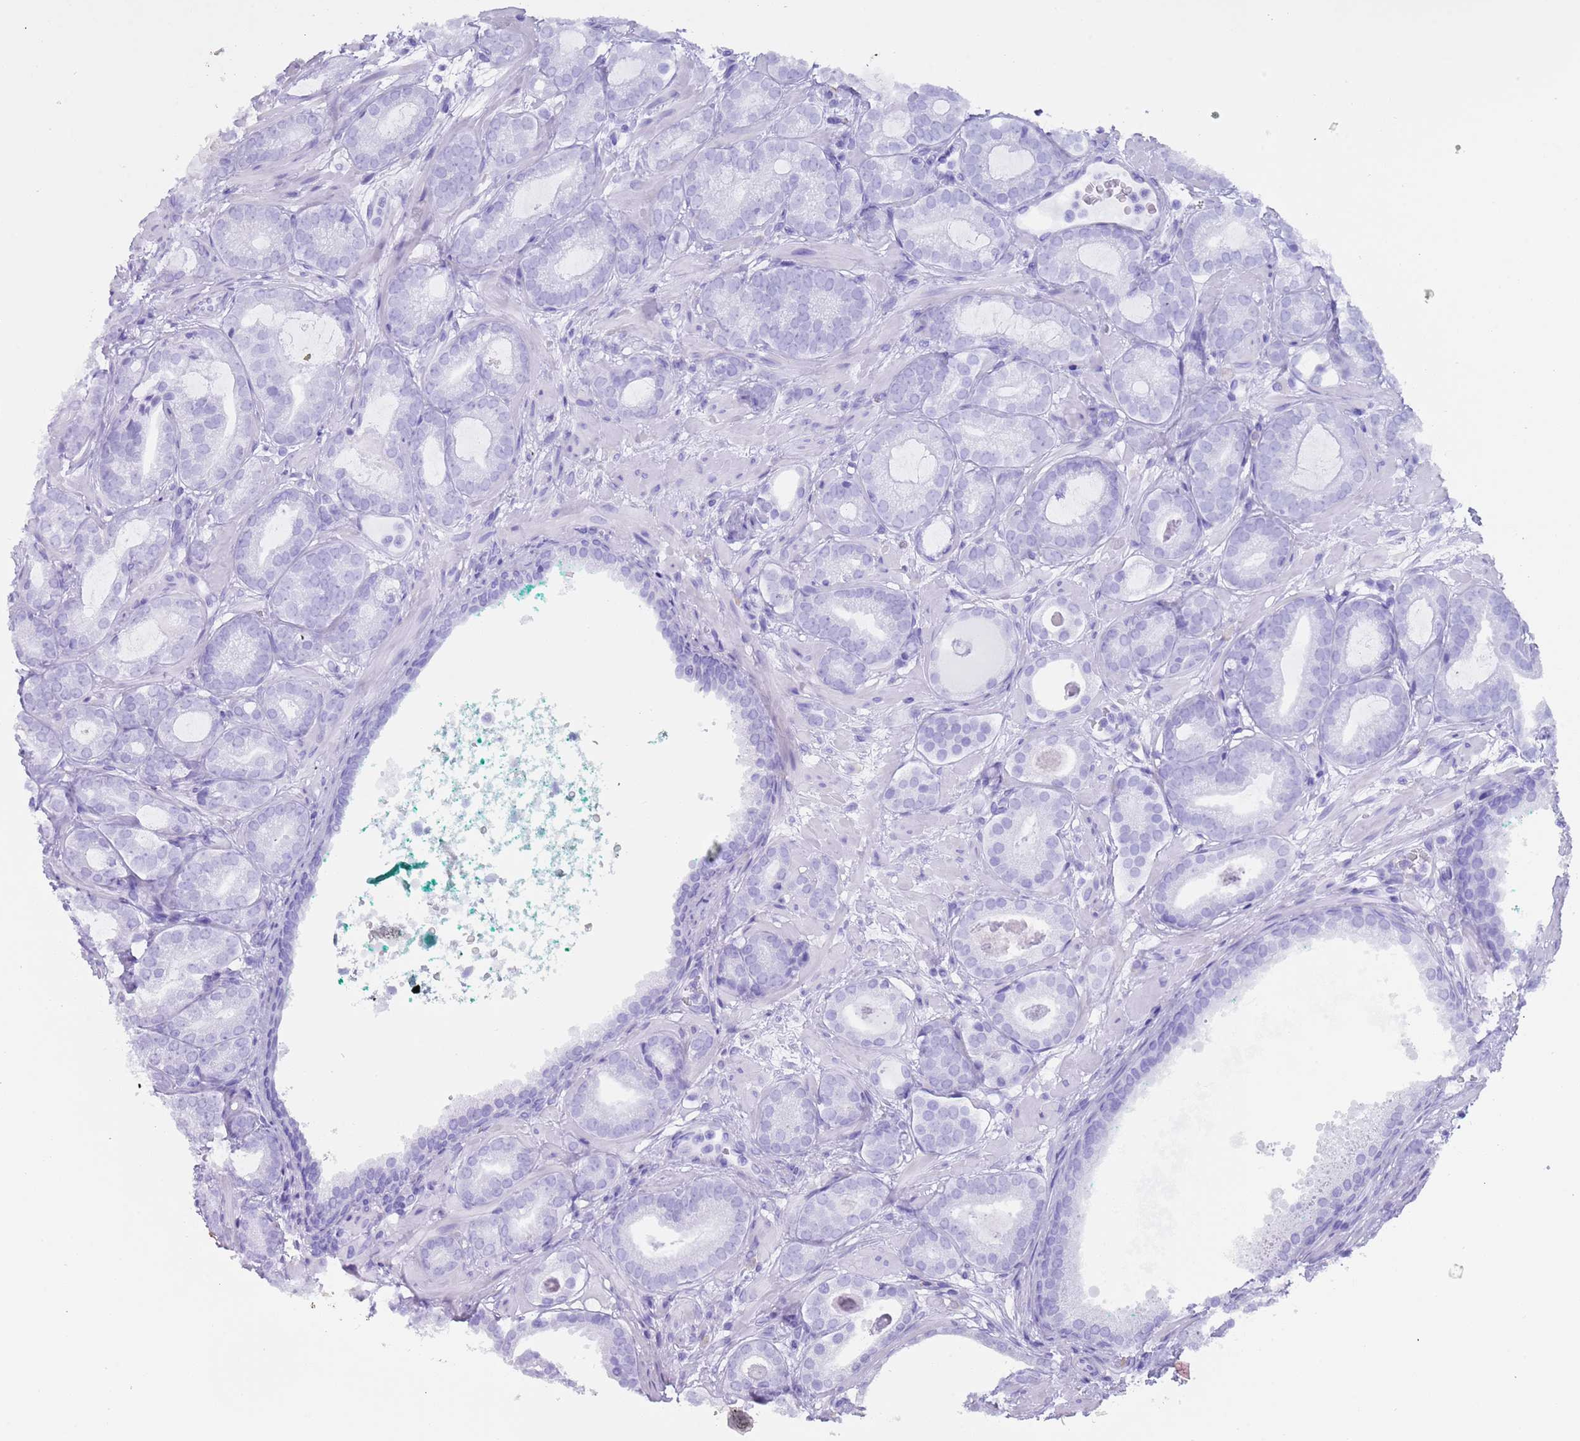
{"staining": {"intensity": "negative", "quantity": "none", "location": "none"}, "tissue": "prostate cancer", "cell_type": "Tumor cells", "image_type": "cancer", "snomed": [{"axis": "morphology", "description": "Adenocarcinoma, High grade"}, {"axis": "topography", "description": "Prostate"}], "caption": "There is no significant positivity in tumor cells of prostate cancer.", "gene": "MYADML2", "patient": {"sex": "male", "age": 60}}